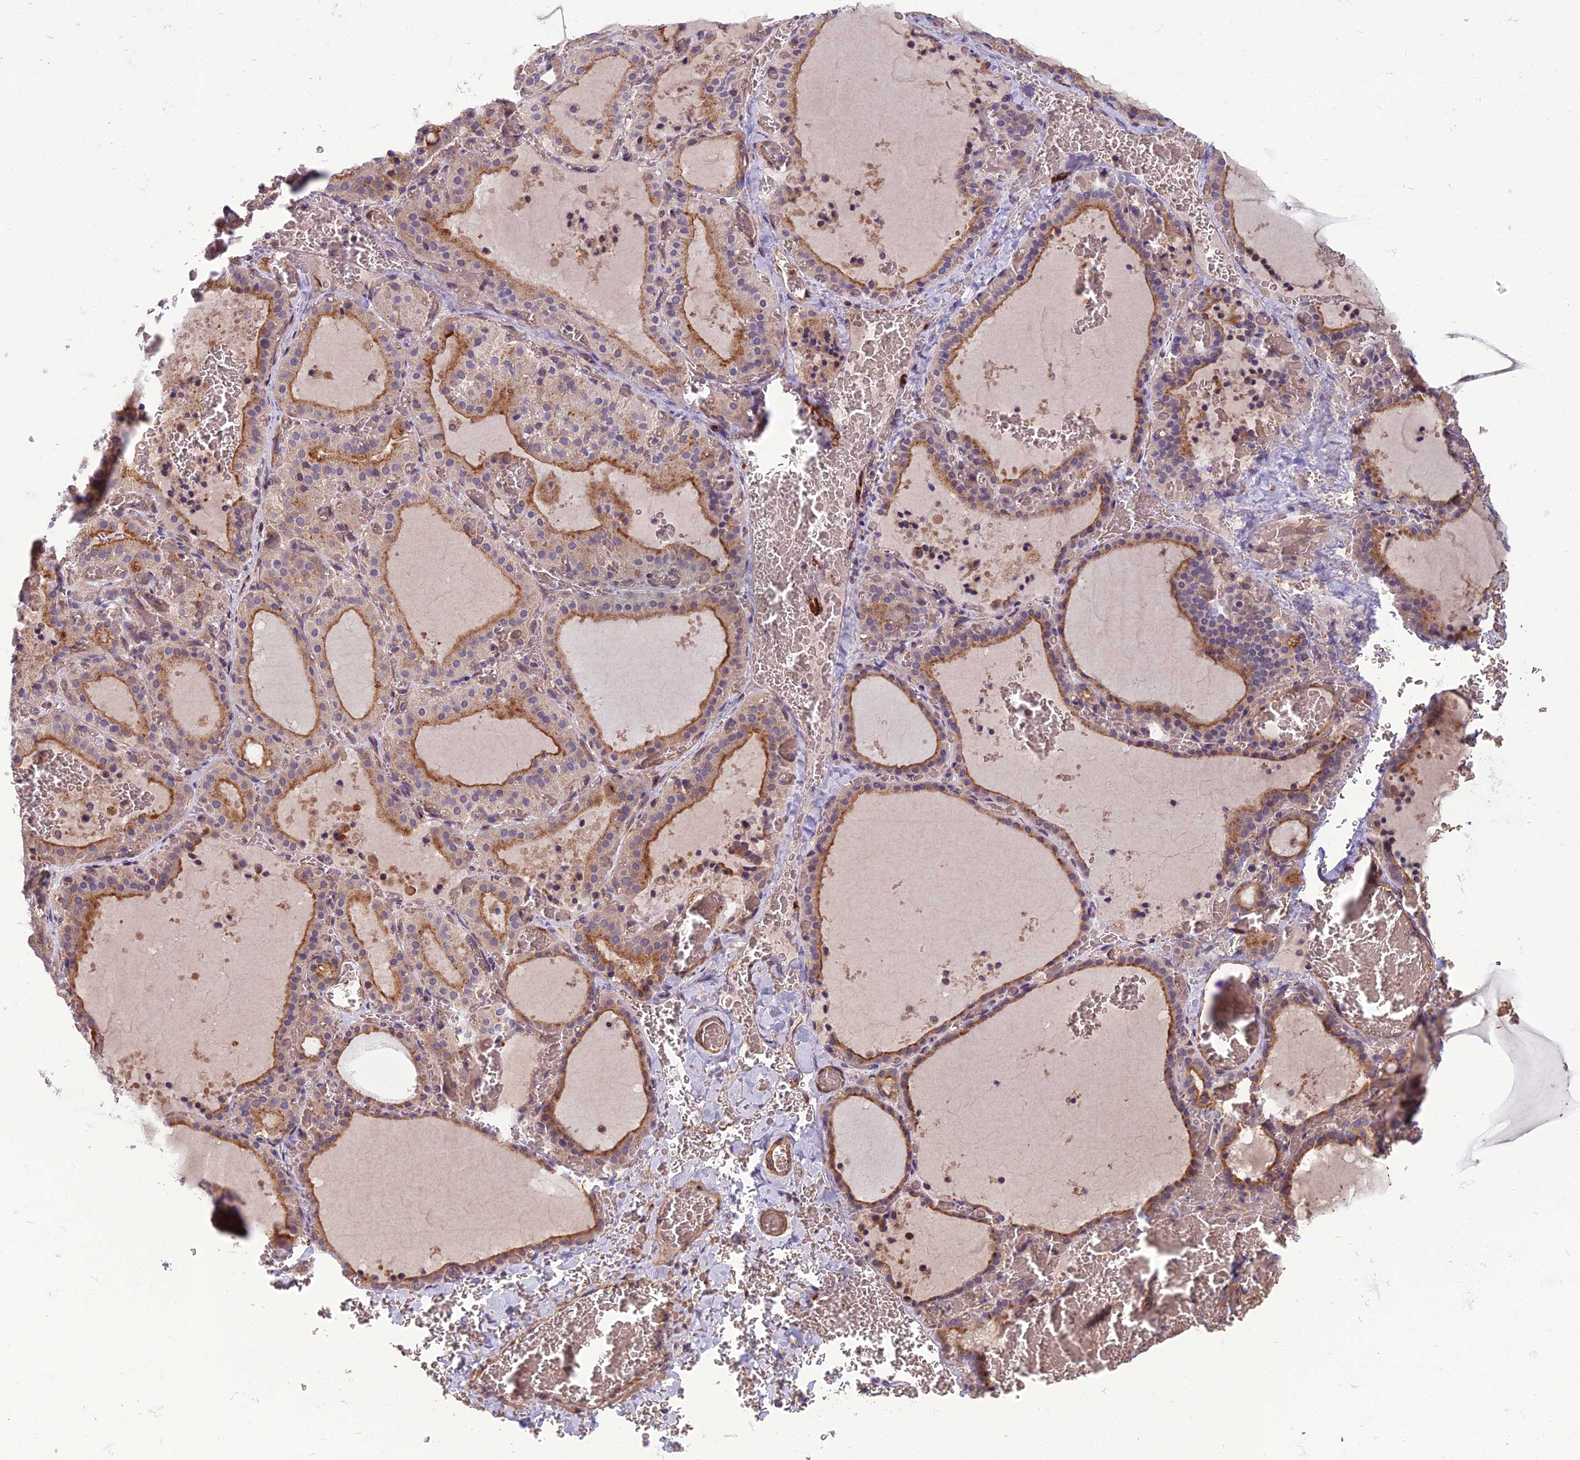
{"staining": {"intensity": "moderate", "quantity": ">75%", "location": "cytoplasmic/membranous"}, "tissue": "thyroid gland", "cell_type": "Glandular cells", "image_type": "normal", "snomed": [{"axis": "morphology", "description": "Normal tissue, NOS"}, {"axis": "topography", "description": "Thyroid gland"}], "caption": "Immunohistochemistry micrograph of unremarkable human thyroid gland stained for a protein (brown), which demonstrates medium levels of moderate cytoplasmic/membranous expression in about >75% of glandular cells.", "gene": "WDR24", "patient": {"sex": "female", "age": 39}}